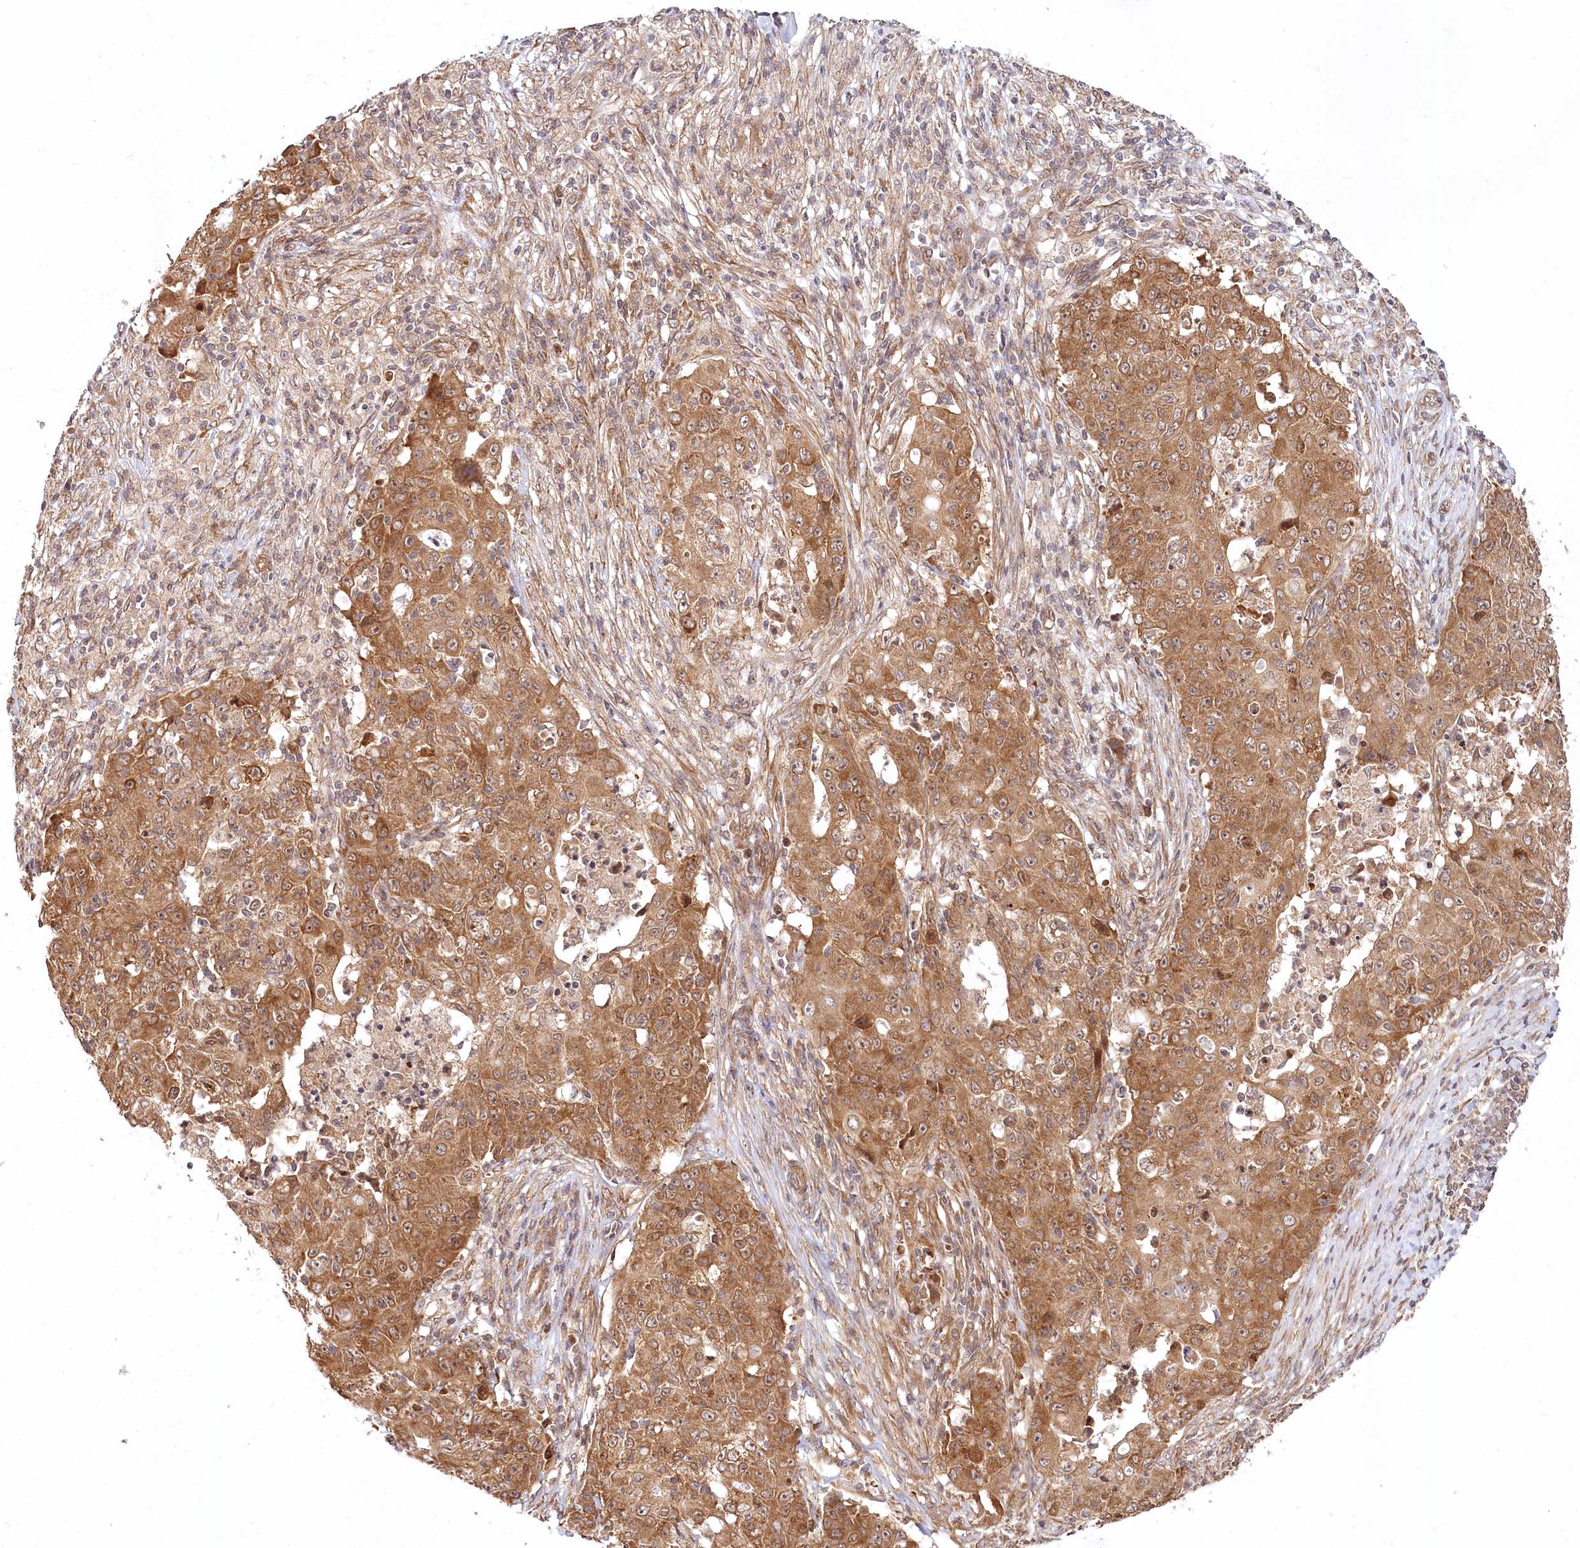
{"staining": {"intensity": "moderate", "quantity": ">75%", "location": "cytoplasmic/membranous"}, "tissue": "ovarian cancer", "cell_type": "Tumor cells", "image_type": "cancer", "snomed": [{"axis": "morphology", "description": "Carcinoma, endometroid"}, {"axis": "topography", "description": "Ovary"}], "caption": "DAB (3,3'-diaminobenzidine) immunohistochemical staining of human ovarian endometroid carcinoma demonstrates moderate cytoplasmic/membranous protein positivity in about >75% of tumor cells.", "gene": "CEP70", "patient": {"sex": "female", "age": 42}}